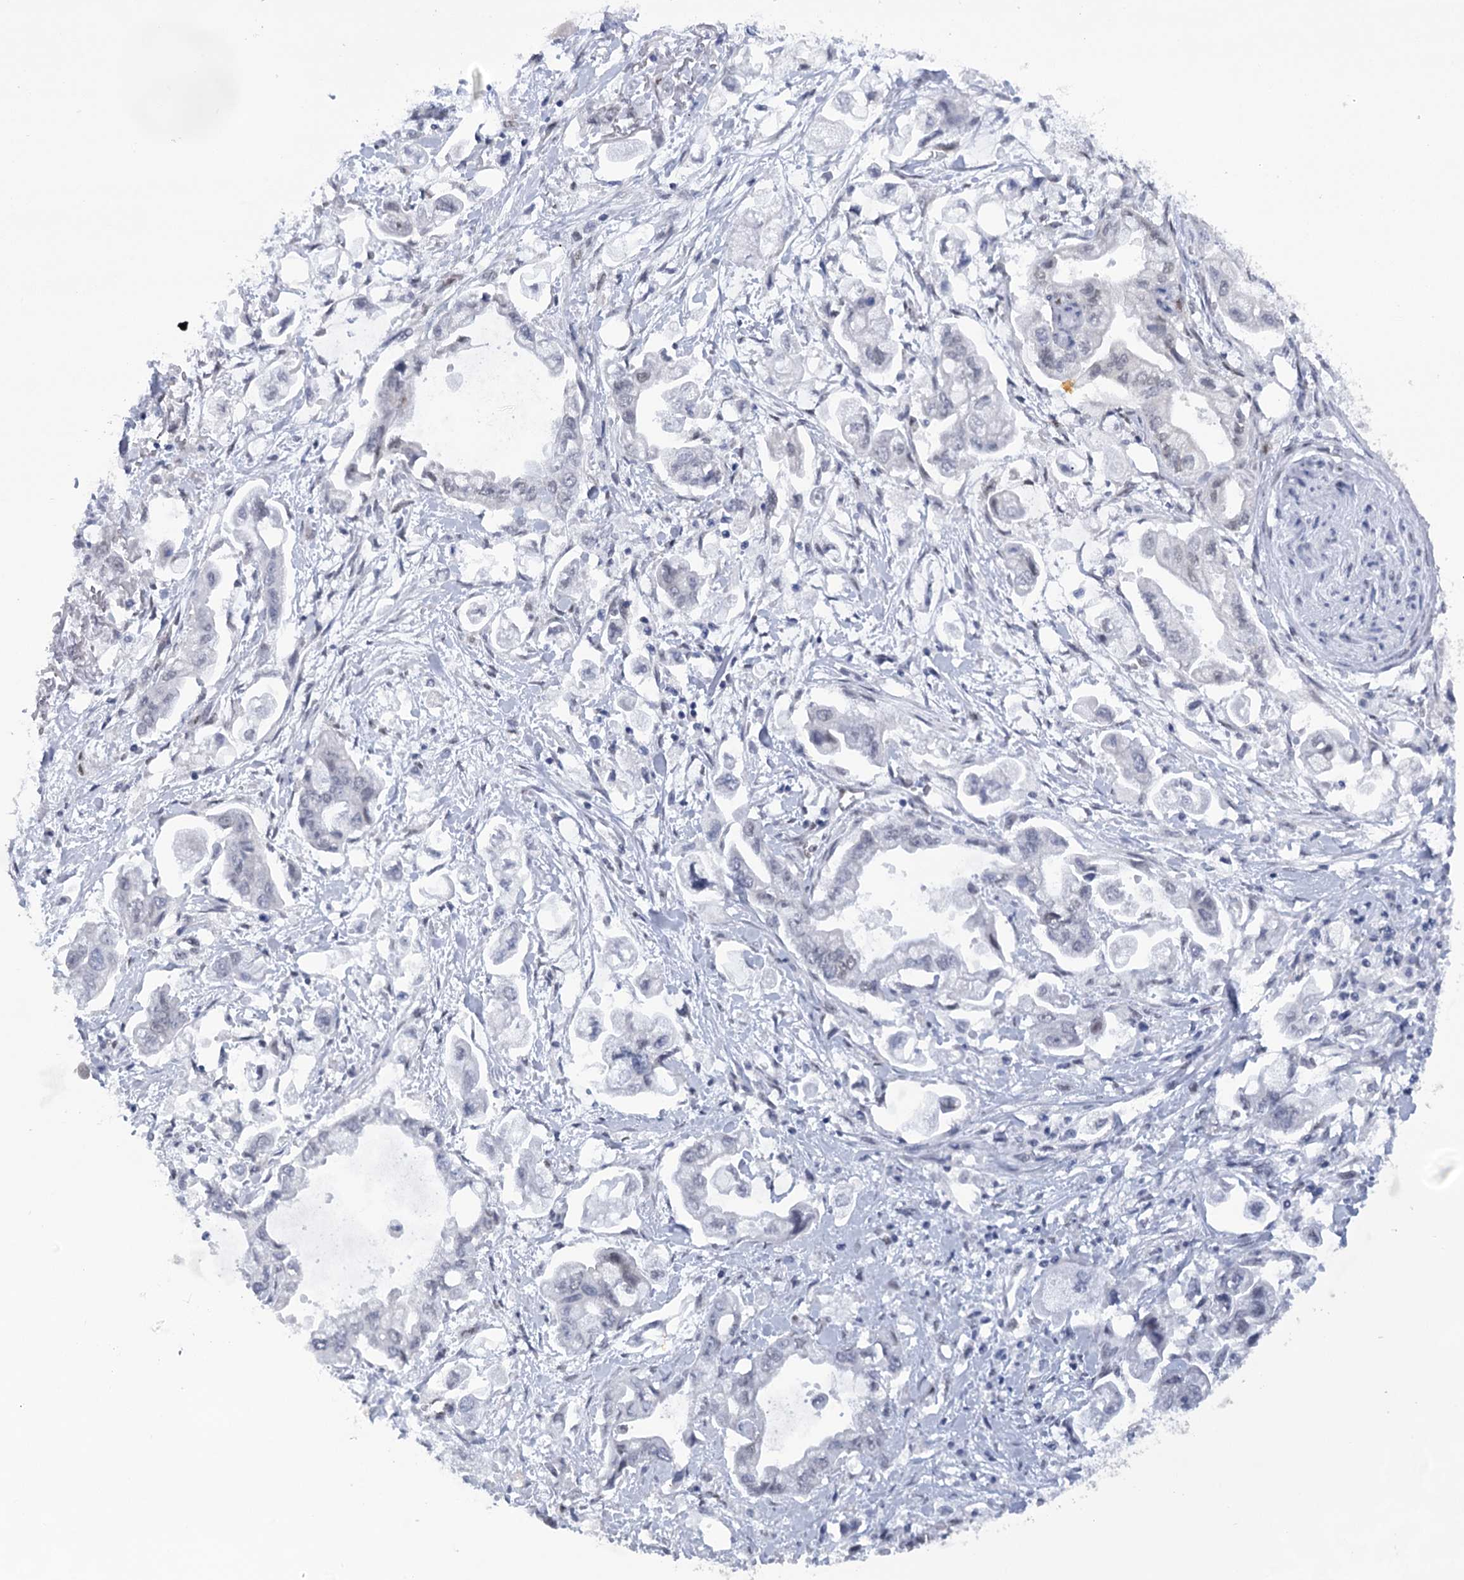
{"staining": {"intensity": "negative", "quantity": "none", "location": "none"}, "tissue": "stomach cancer", "cell_type": "Tumor cells", "image_type": "cancer", "snomed": [{"axis": "morphology", "description": "Adenocarcinoma, NOS"}, {"axis": "topography", "description": "Stomach"}], "caption": "A photomicrograph of stomach cancer (adenocarcinoma) stained for a protein exhibits no brown staining in tumor cells.", "gene": "HNRNPA0", "patient": {"sex": "male", "age": 62}}